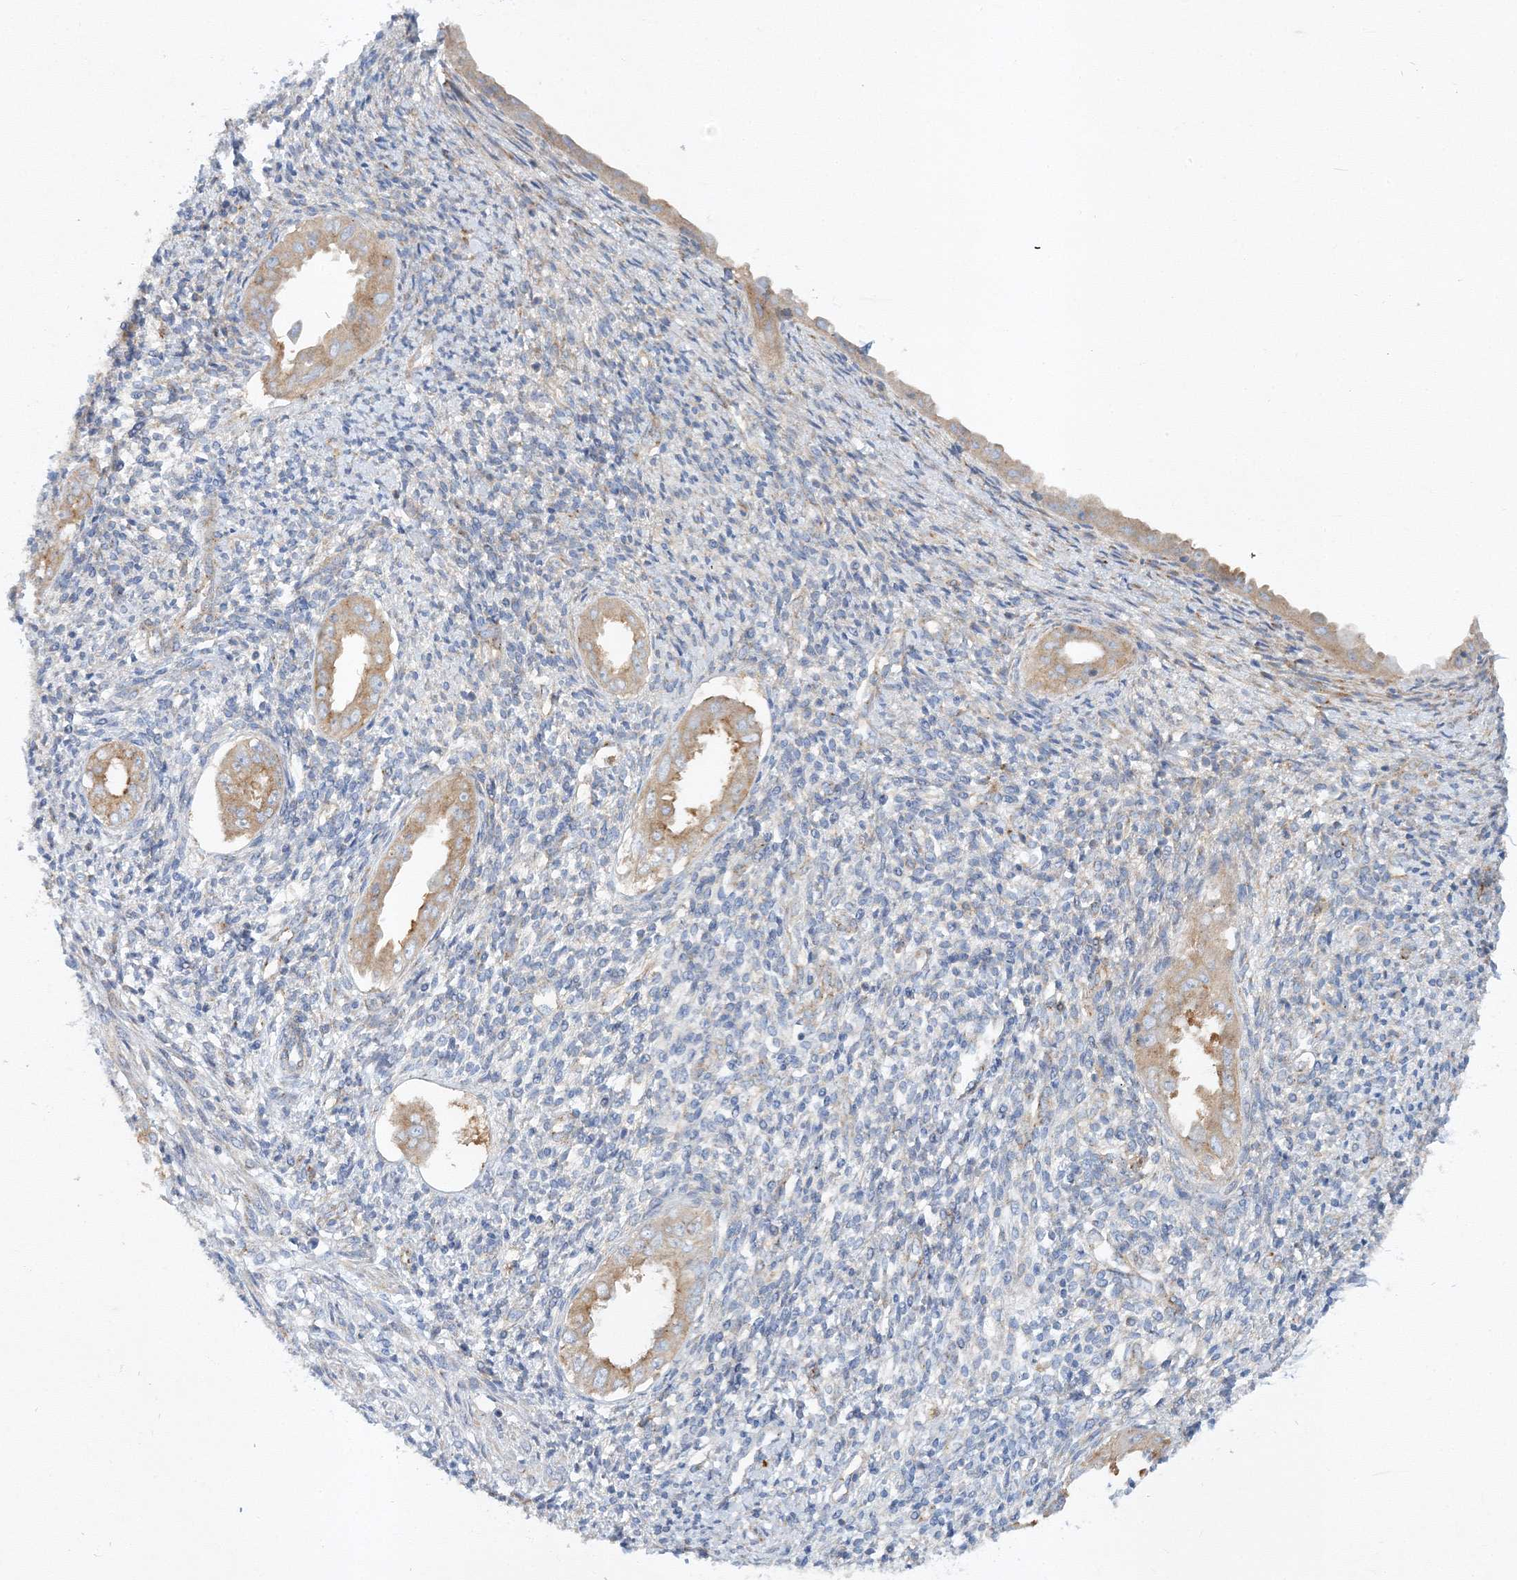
{"staining": {"intensity": "negative", "quantity": "none", "location": "none"}, "tissue": "endometrium", "cell_type": "Cells in endometrial stroma", "image_type": "normal", "snomed": [{"axis": "morphology", "description": "Normal tissue, NOS"}, {"axis": "topography", "description": "Endometrium"}], "caption": "High power microscopy micrograph of an immunohistochemistry (IHC) image of benign endometrium, revealing no significant expression in cells in endometrial stroma.", "gene": "SEC23IP", "patient": {"sex": "female", "age": 66}}